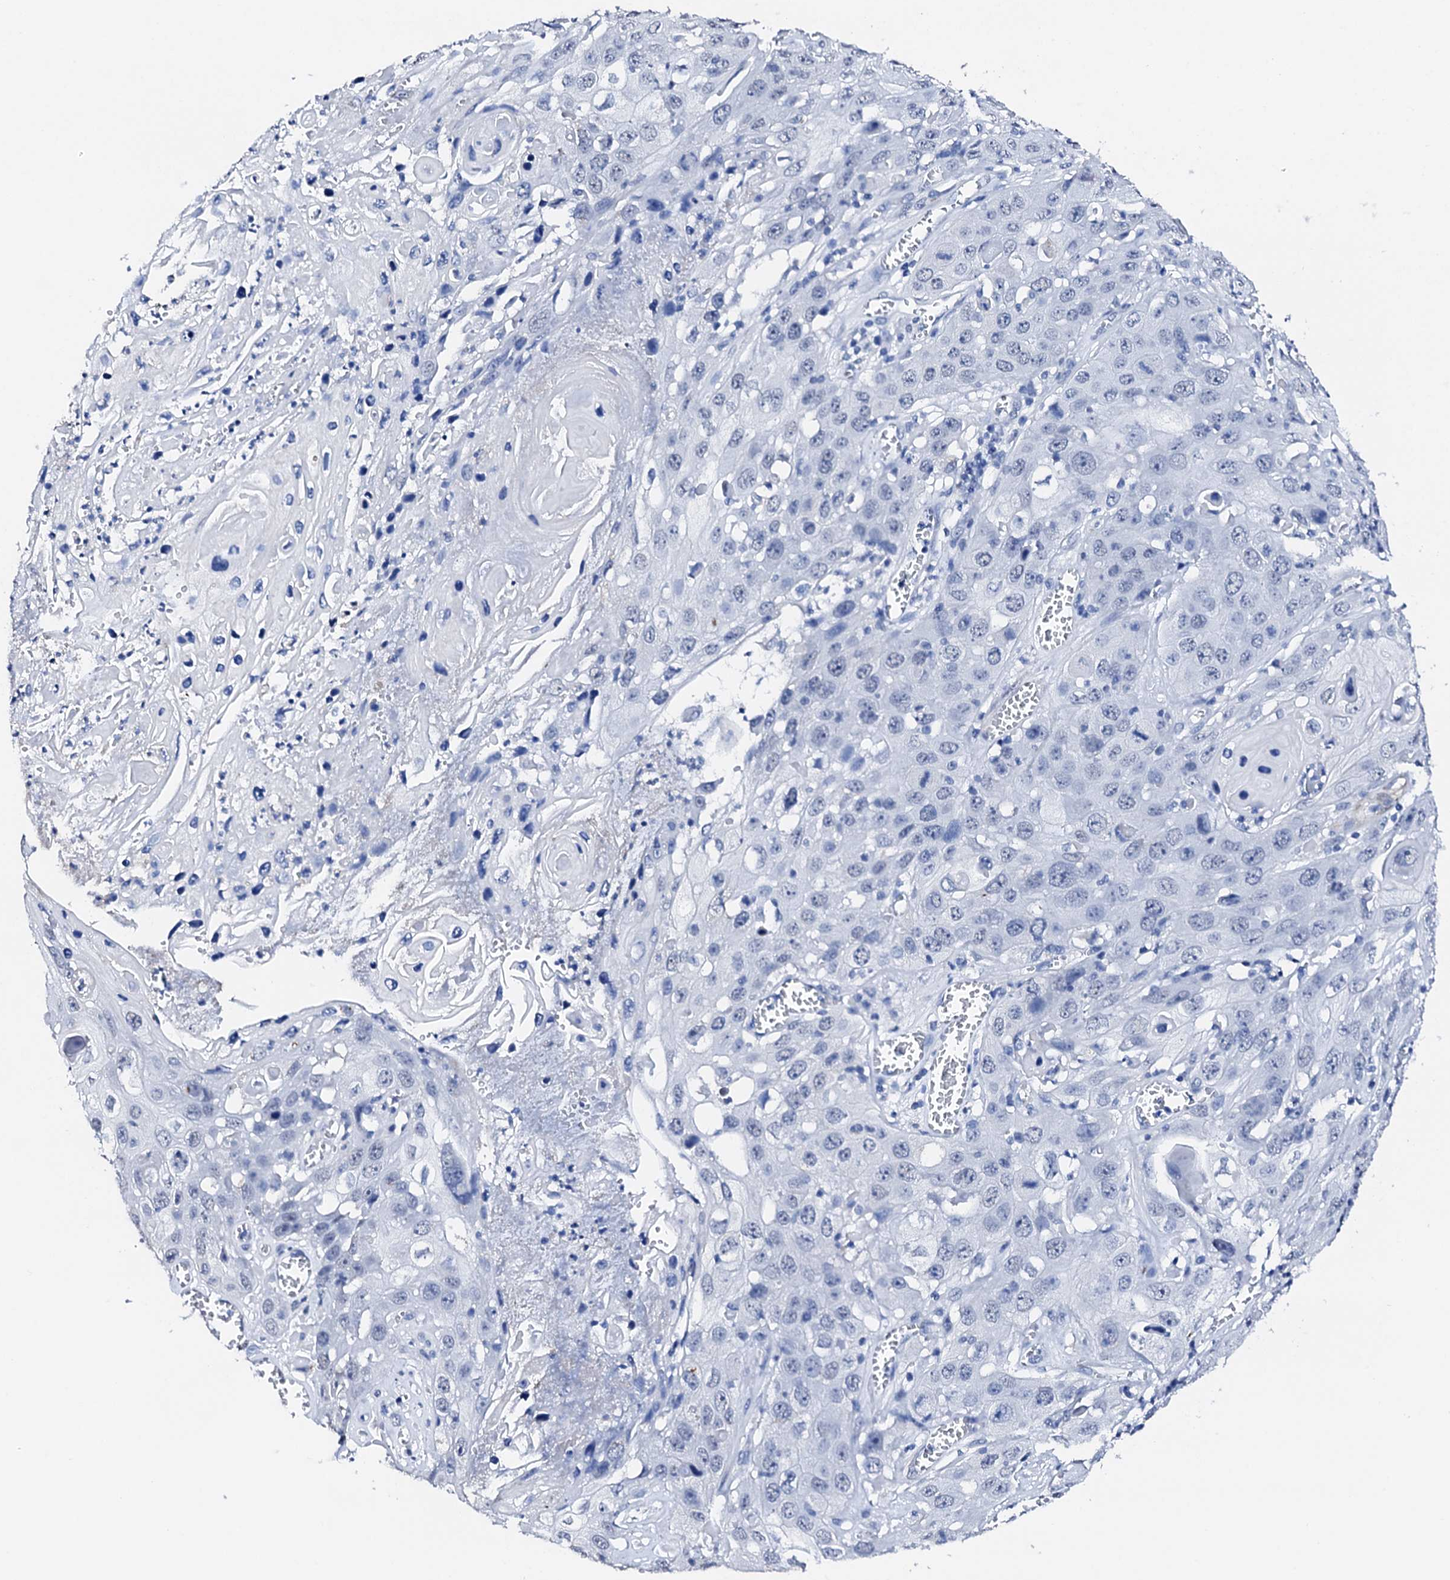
{"staining": {"intensity": "negative", "quantity": "none", "location": "none"}, "tissue": "skin cancer", "cell_type": "Tumor cells", "image_type": "cancer", "snomed": [{"axis": "morphology", "description": "Squamous cell carcinoma, NOS"}, {"axis": "topography", "description": "Skin"}], "caption": "Immunohistochemical staining of human squamous cell carcinoma (skin) displays no significant expression in tumor cells. Nuclei are stained in blue.", "gene": "NRIP2", "patient": {"sex": "male", "age": 55}}